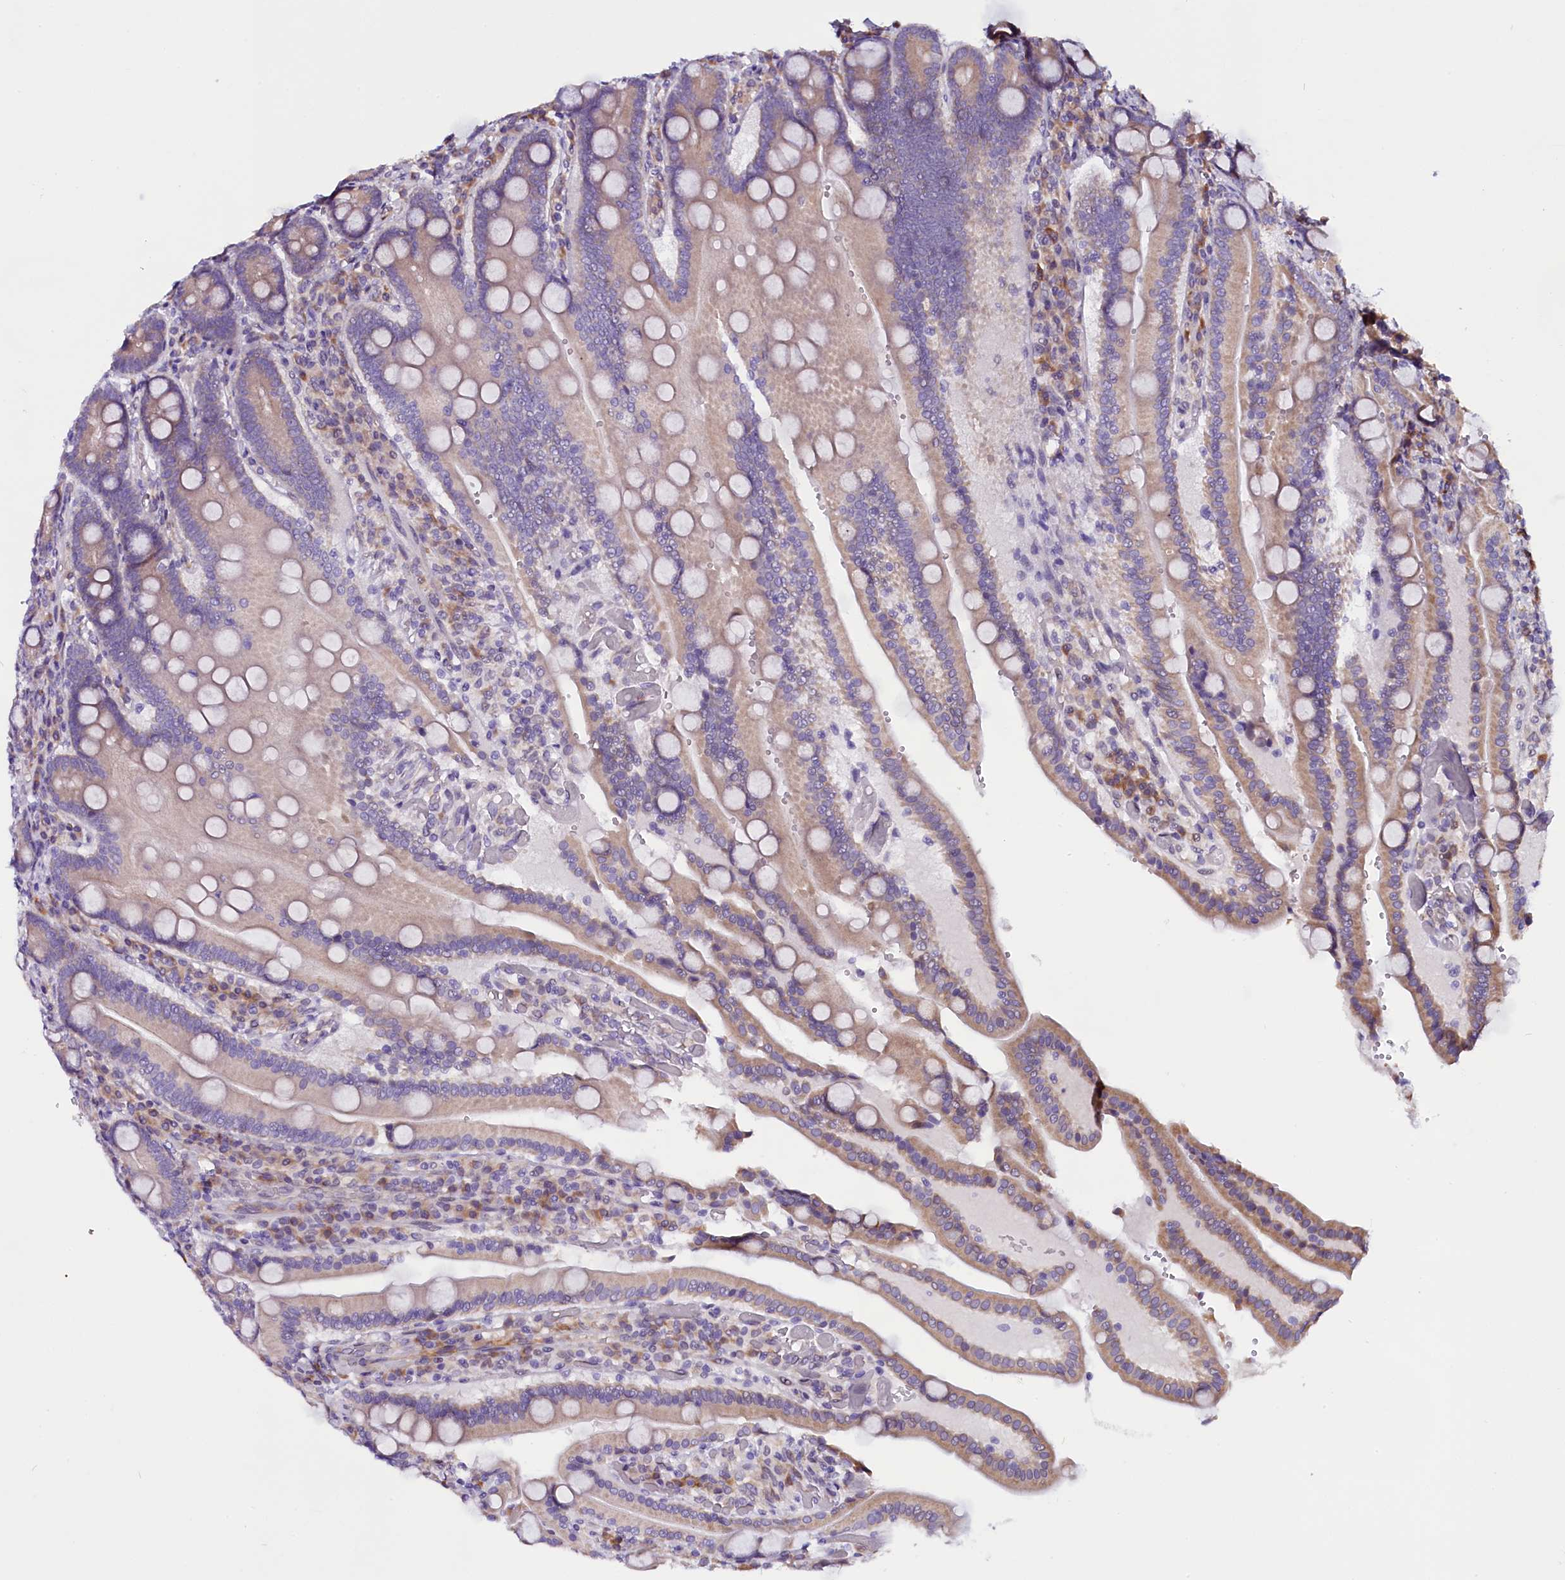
{"staining": {"intensity": "weak", "quantity": "25%-75%", "location": "cytoplasmic/membranous"}, "tissue": "duodenum", "cell_type": "Glandular cells", "image_type": "normal", "snomed": [{"axis": "morphology", "description": "Normal tissue, NOS"}, {"axis": "topography", "description": "Duodenum"}], "caption": "Weak cytoplasmic/membranous positivity is seen in approximately 25%-75% of glandular cells in unremarkable duodenum. (IHC, brightfield microscopy, high magnification).", "gene": "UACA", "patient": {"sex": "female", "age": 62}}